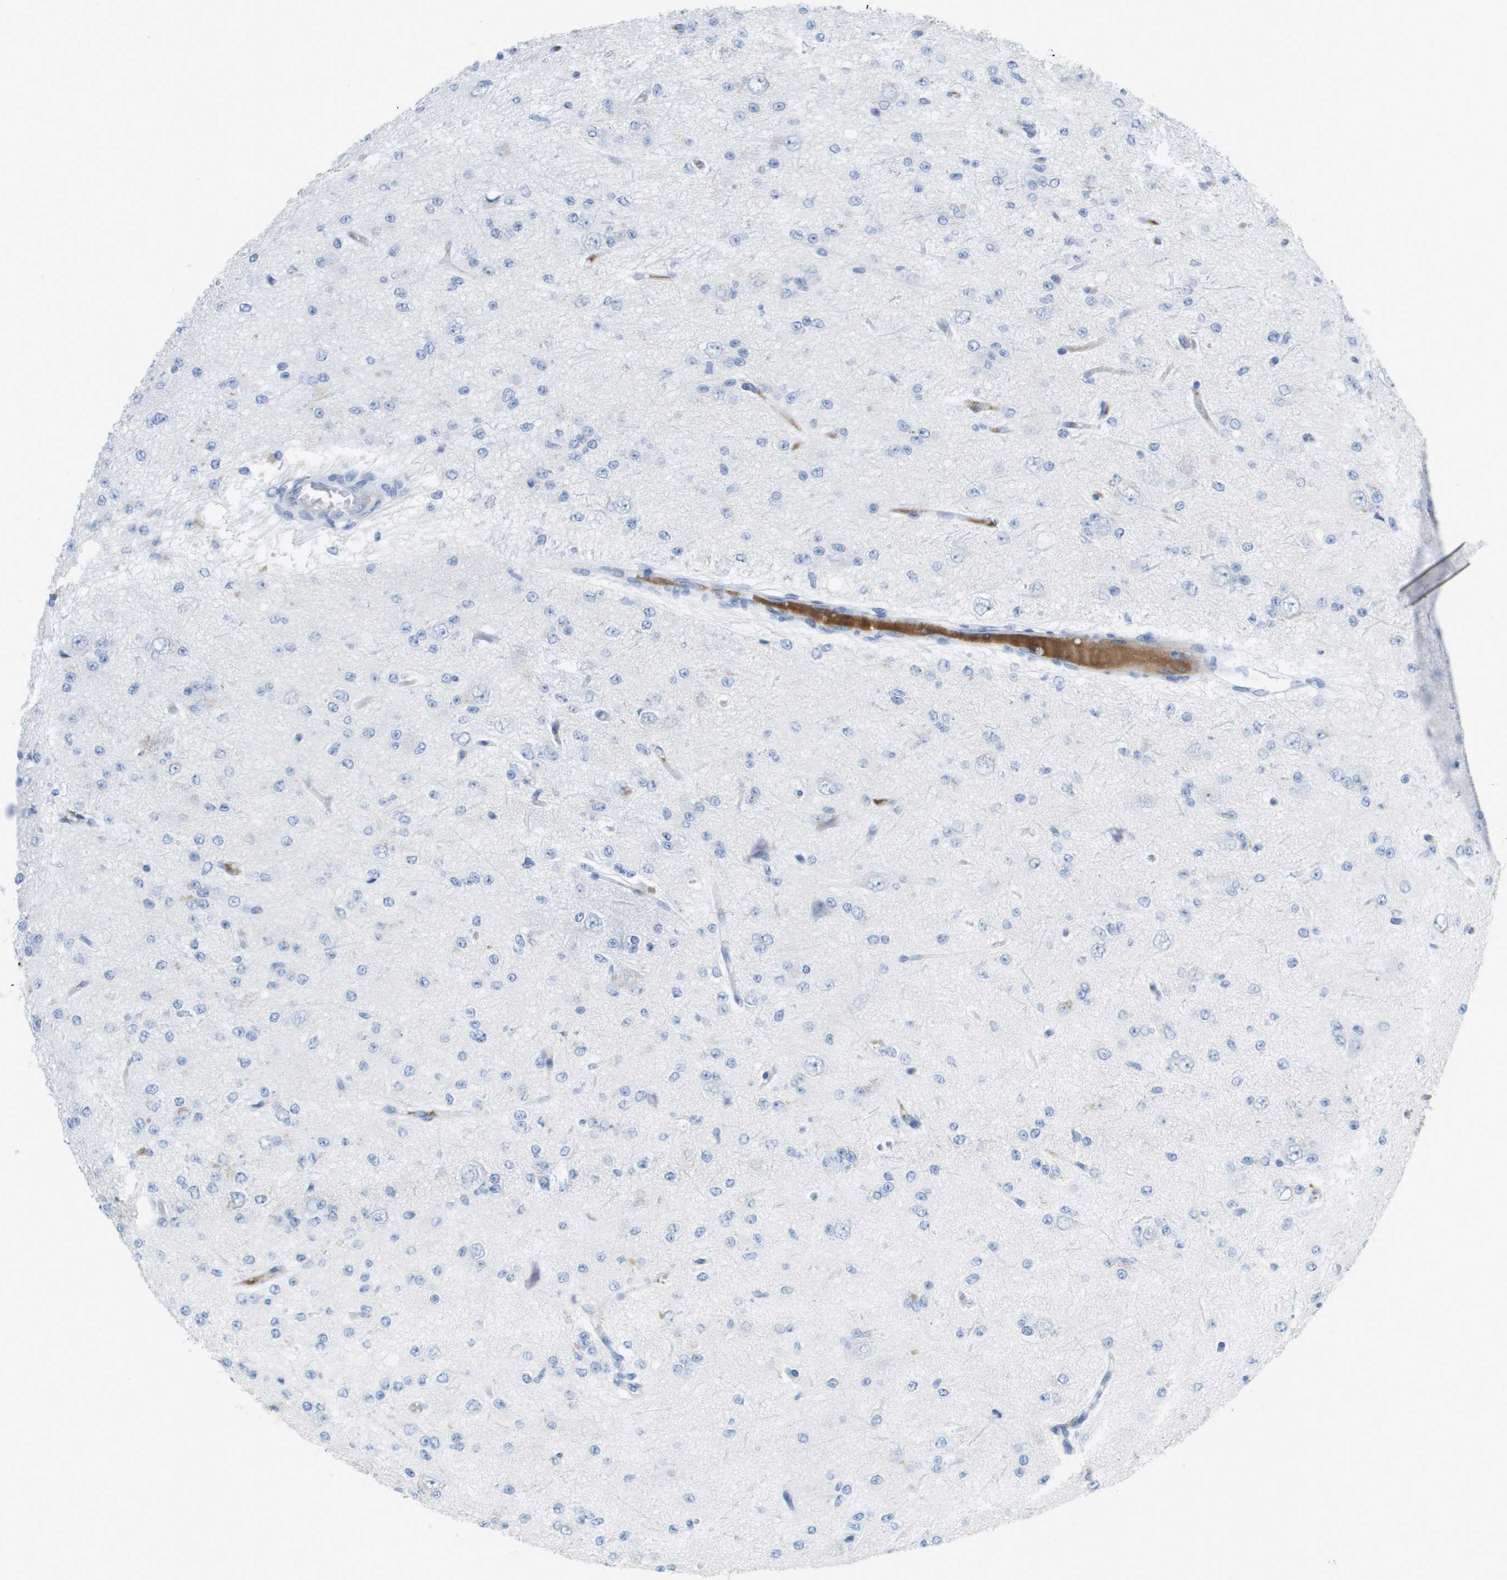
{"staining": {"intensity": "negative", "quantity": "none", "location": "none"}, "tissue": "glioma", "cell_type": "Tumor cells", "image_type": "cancer", "snomed": [{"axis": "morphology", "description": "Glioma, malignant, Low grade"}, {"axis": "topography", "description": "Brain"}], "caption": "Immunohistochemistry of human glioma displays no positivity in tumor cells.", "gene": "GPR18", "patient": {"sex": "male", "age": 38}}